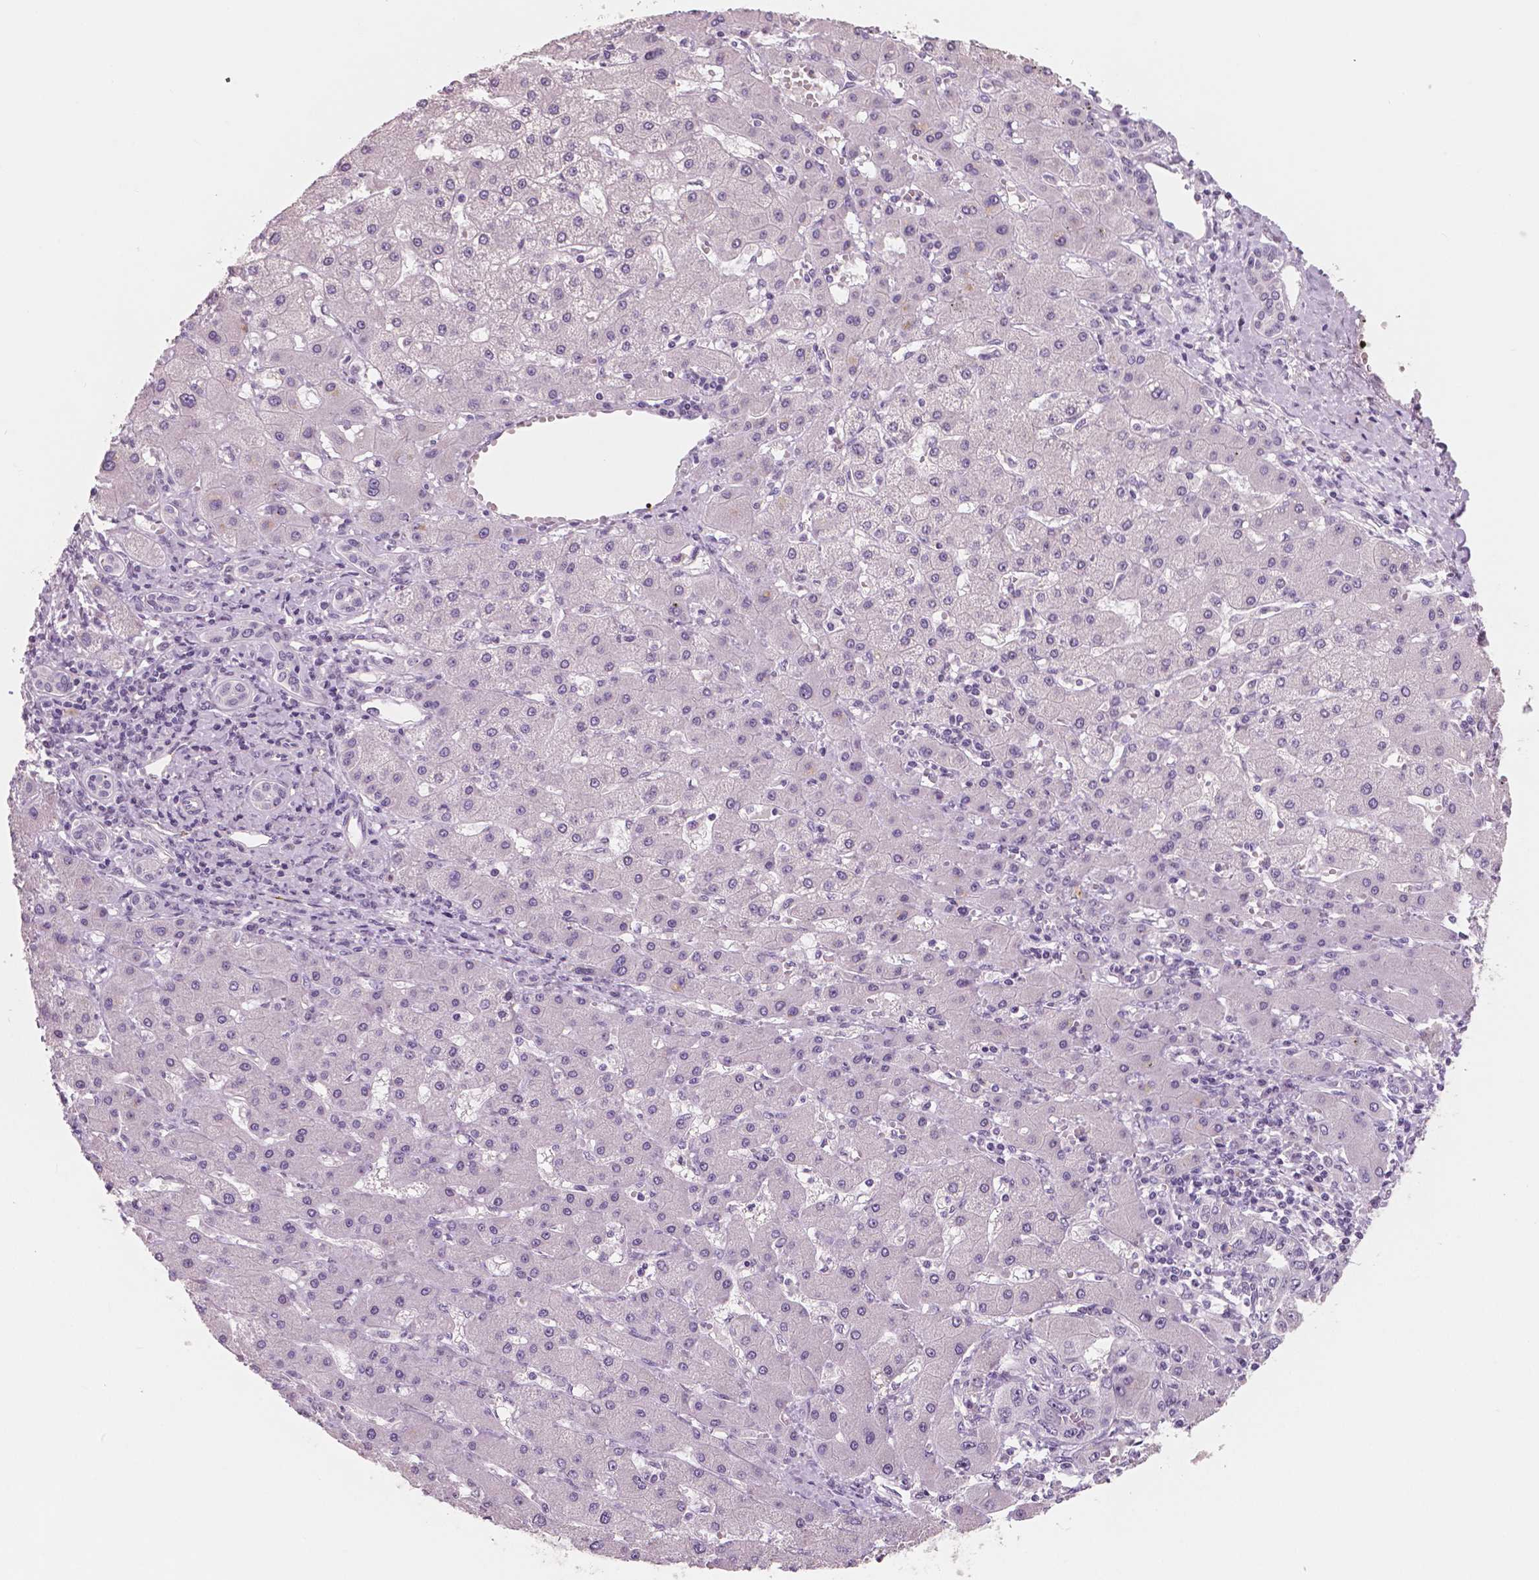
{"staining": {"intensity": "negative", "quantity": "none", "location": "none"}, "tissue": "liver cancer", "cell_type": "Tumor cells", "image_type": "cancer", "snomed": [{"axis": "morphology", "description": "Cholangiocarcinoma"}, {"axis": "topography", "description": "Liver"}], "caption": "There is no significant positivity in tumor cells of liver cancer (cholangiocarcinoma).", "gene": "NECAB1", "patient": {"sex": "male", "age": 59}}